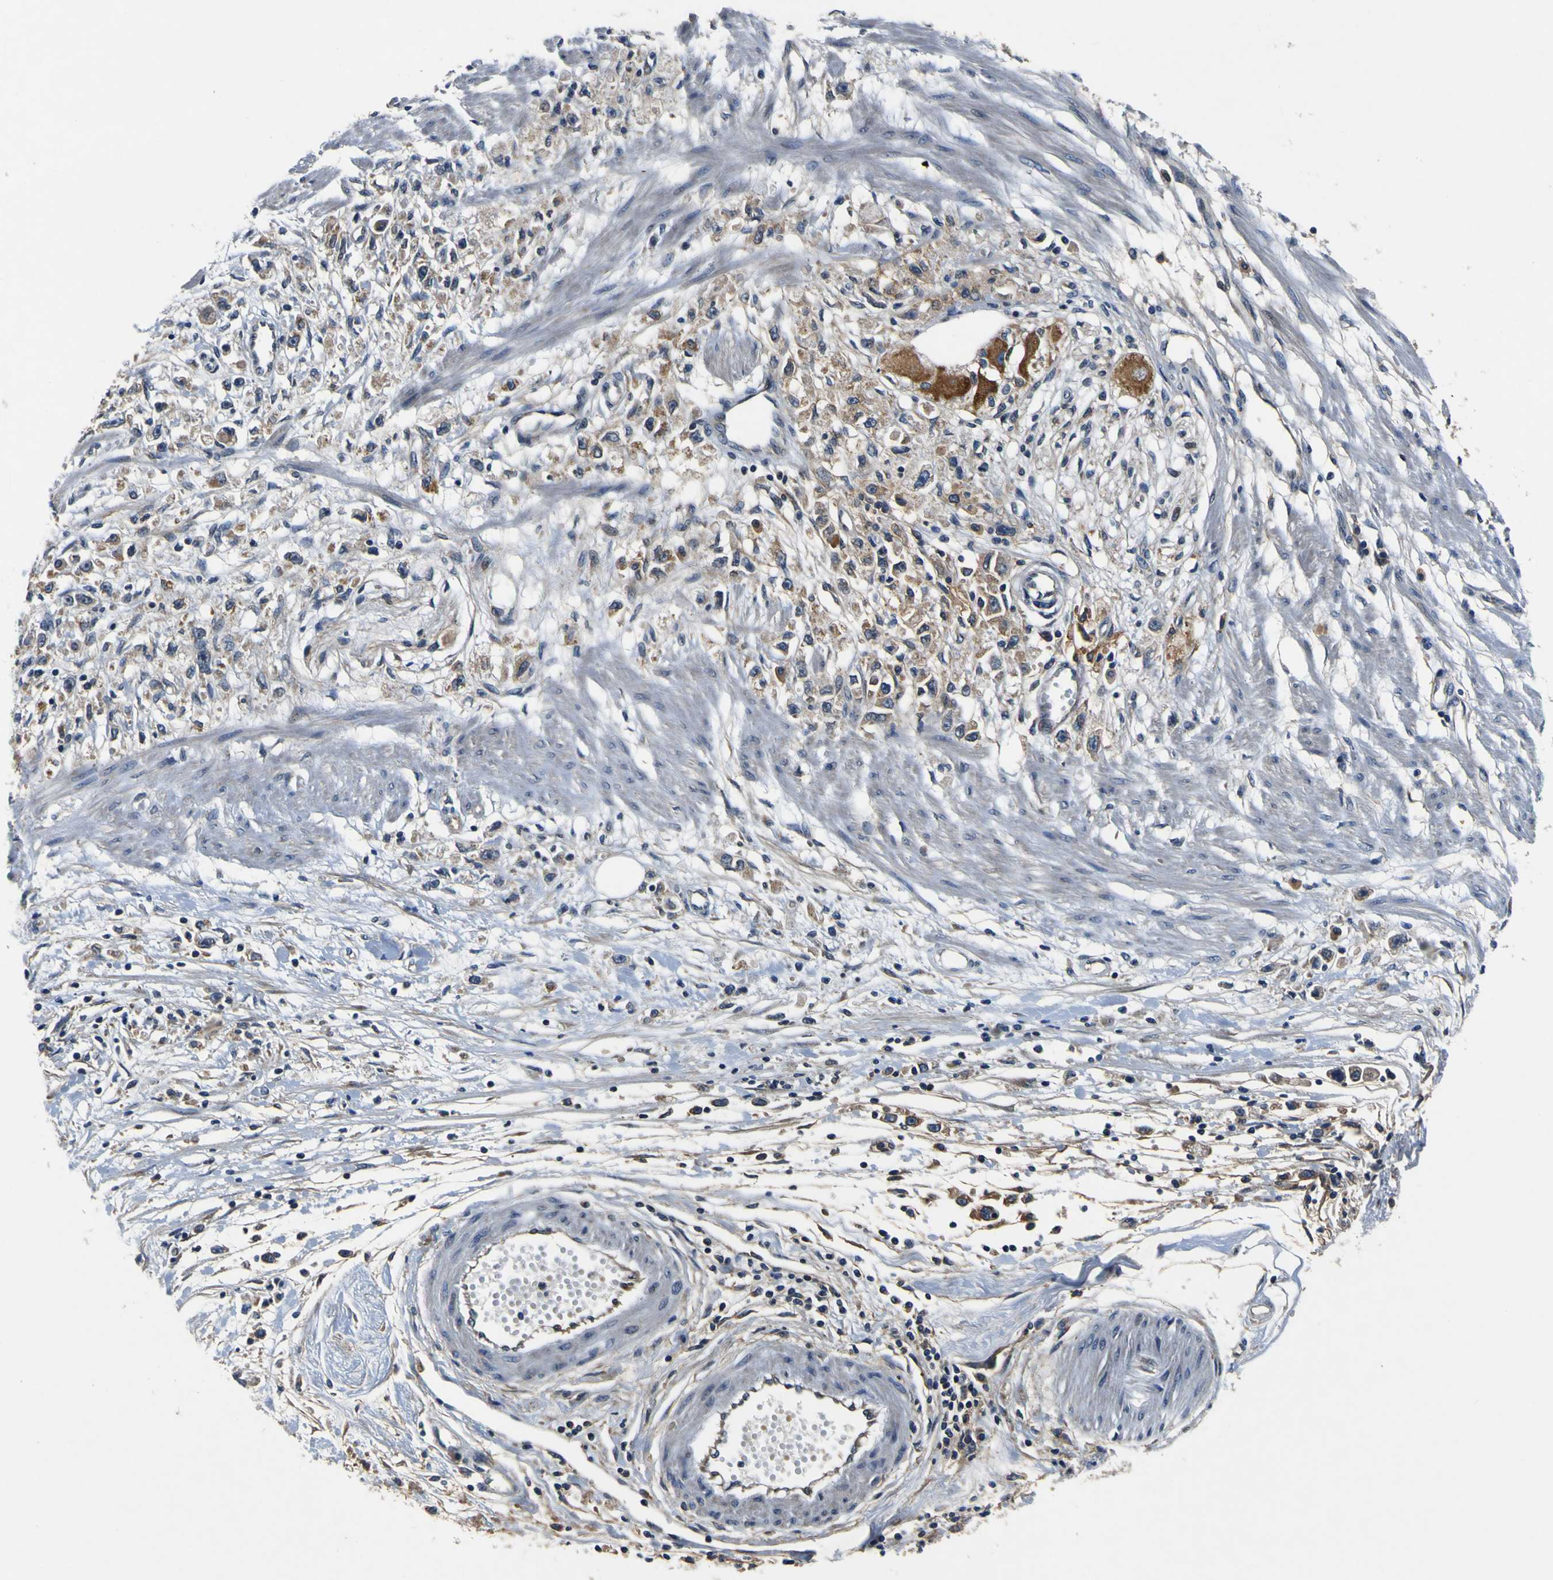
{"staining": {"intensity": "moderate", "quantity": ">75%", "location": "cytoplasmic/membranous"}, "tissue": "stomach cancer", "cell_type": "Tumor cells", "image_type": "cancer", "snomed": [{"axis": "morphology", "description": "Adenocarcinoma, NOS"}, {"axis": "topography", "description": "Stomach"}], "caption": "Immunohistochemistry (IHC) of stomach adenocarcinoma demonstrates medium levels of moderate cytoplasmic/membranous expression in approximately >75% of tumor cells.", "gene": "EPHB4", "patient": {"sex": "female", "age": 59}}